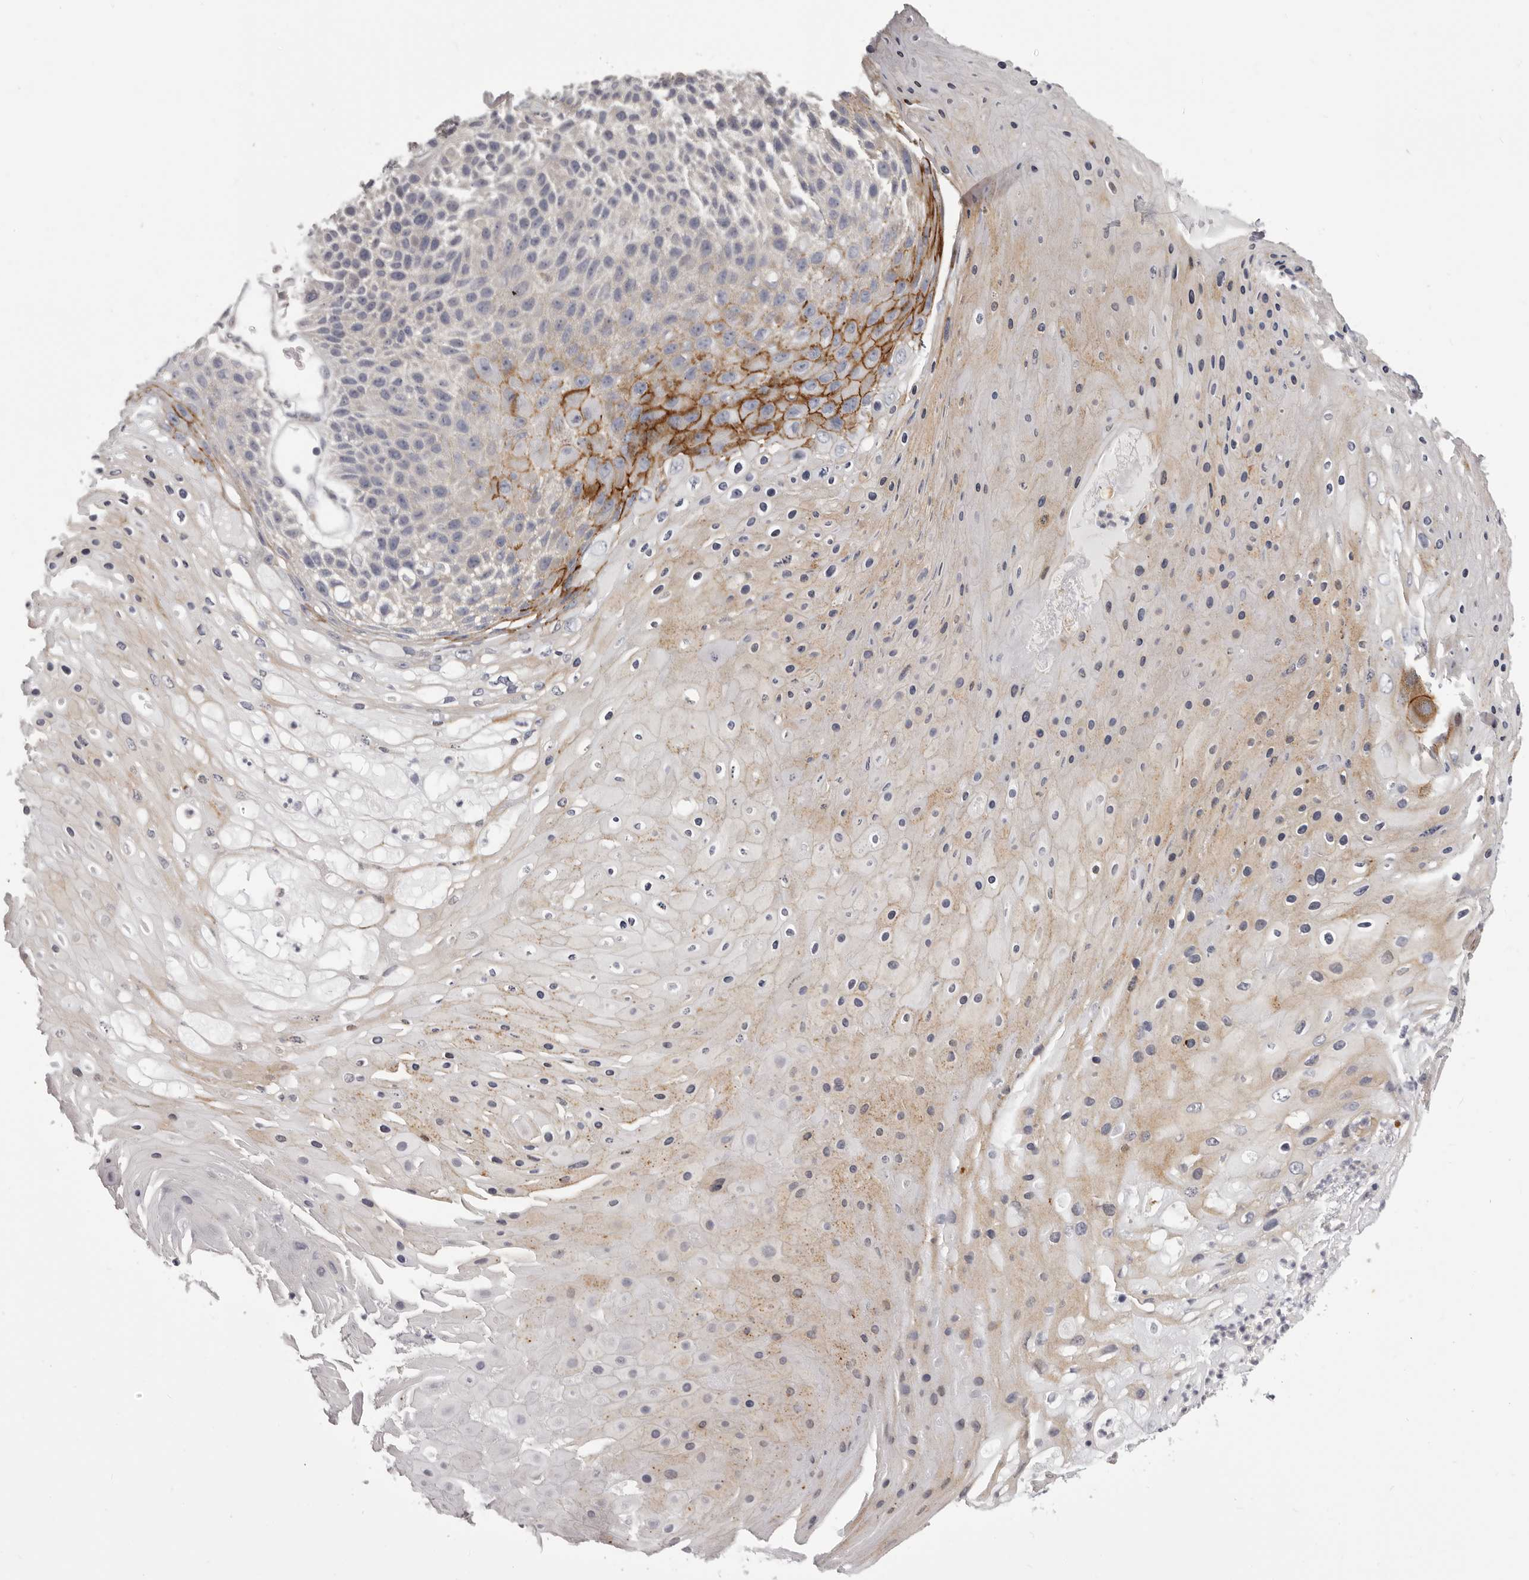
{"staining": {"intensity": "moderate", "quantity": "25%-75%", "location": "cytoplasmic/membranous"}, "tissue": "skin cancer", "cell_type": "Tumor cells", "image_type": "cancer", "snomed": [{"axis": "morphology", "description": "Squamous cell carcinoma, NOS"}, {"axis": "topography", "description": "Skin"}], "caption": "Brown immunohistochemical staining in human skin cancer (squamous cell carcinoma) reveals moderate cytoplasmic/membranous positivity in about 25%-75% of tumor cells. The protein is stained brown, and the nuclei are stained in blue (DAB (3,3'-diaminobenzidine) IHC with brightfield microscopy, high magnification).", "gene": "OTUD3", "patient": {"sex": "female", "age": 88}}